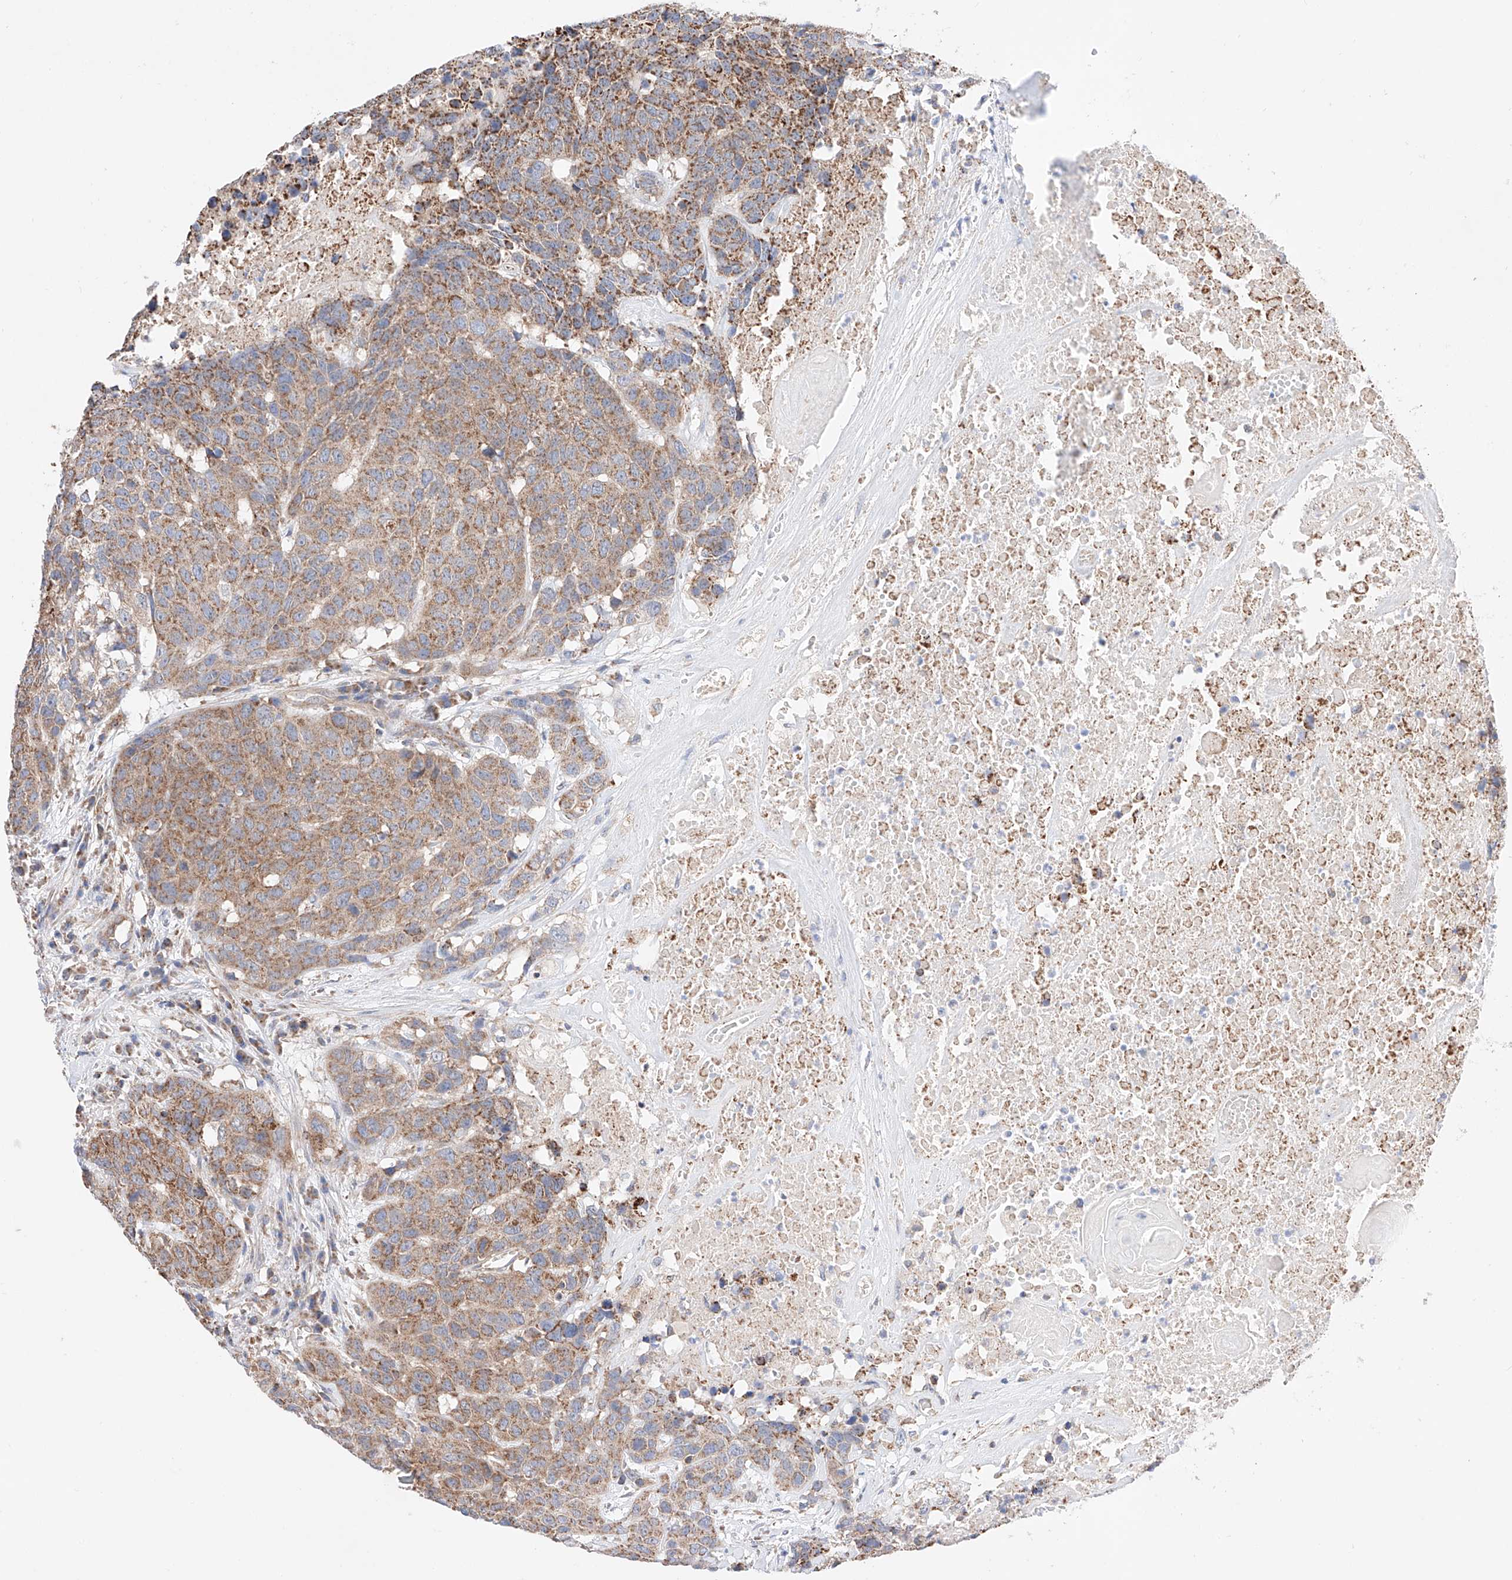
{"staining": {"intensity": "moderate", "quantity": ">75%", "location": "cytoplasmic/membranous"}, "tissue": "head and neck cancer", "cell_type": "Tumor cells", "image_type": "cancer", "snomed": [{"axis": "morphology", "description": "Squamous cell carcinoma, NOS"}, {"axis": "topography", "description": "Head-Neck"}], "caption": "Immunohistochemistry image of head and neck squamous cell carcinoma stained for a protein (brown), which exhibits medium levels of moderate cytoplasmic/membranous positivity in about >75% of tumor cells.", "gene": "KTI12", "patient": {"sex": "male", "age": 66}}